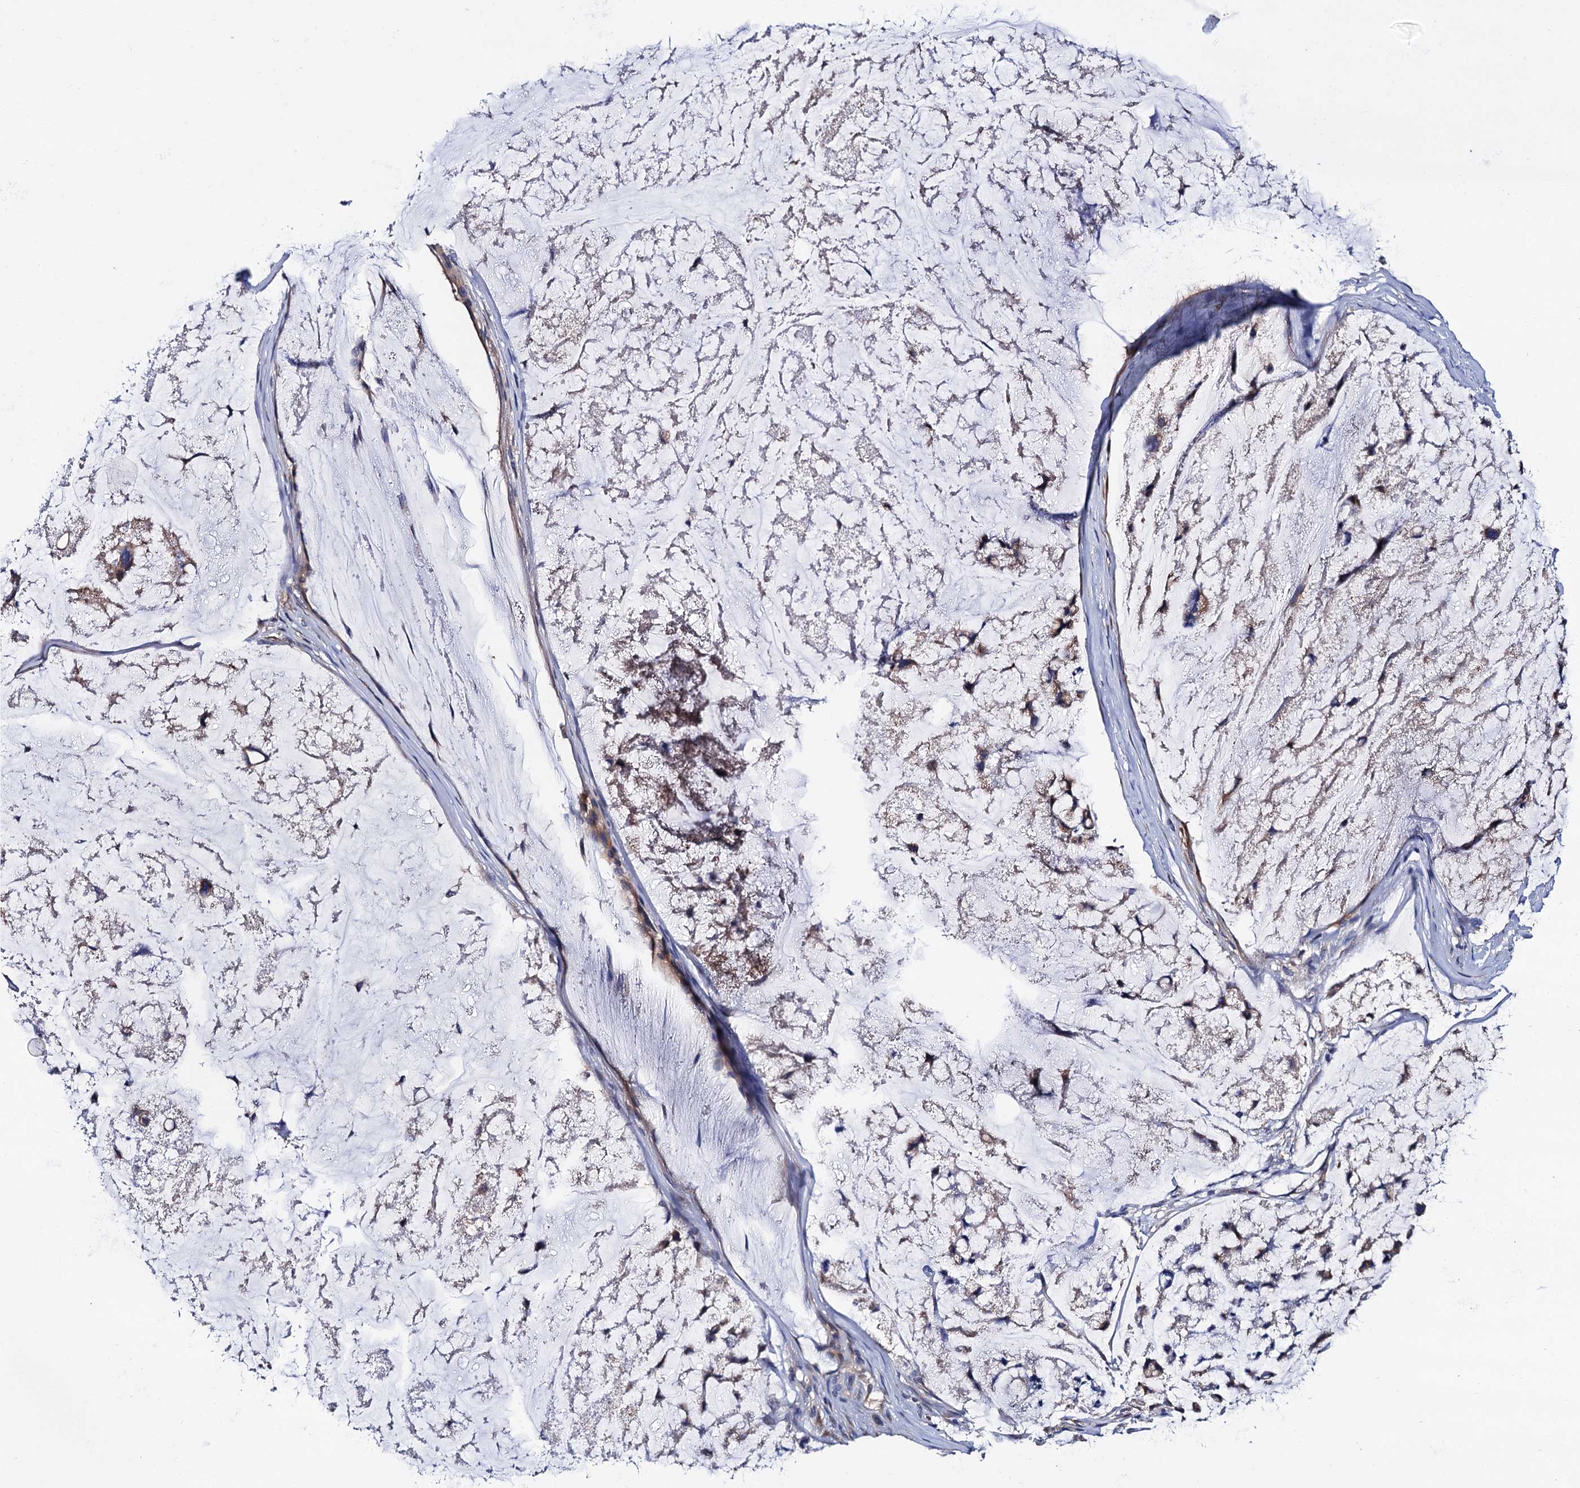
{"staining": {"intensity": "moderate", "quantity": "25%-75%", "location": "cytoplasmic/membranous"}, "tissue": "stomach cancer", "cell_type": "Tumor cells", "image_type": "cancer", "snomed": [{"axis": "morphology", "description": "Adenocarcinoma, NOS"}, {"axis": "topography", "description": "Stomach, lower"}], "caption": "Protein staining exhibits moderate cytoplasmic/membranous staining in approximately 25%-75% of tumor cells in stomach cancer (adenocarcinoma).", "gene": "ZDHHC18", "patient": {"sex": "male", "age": 67}}